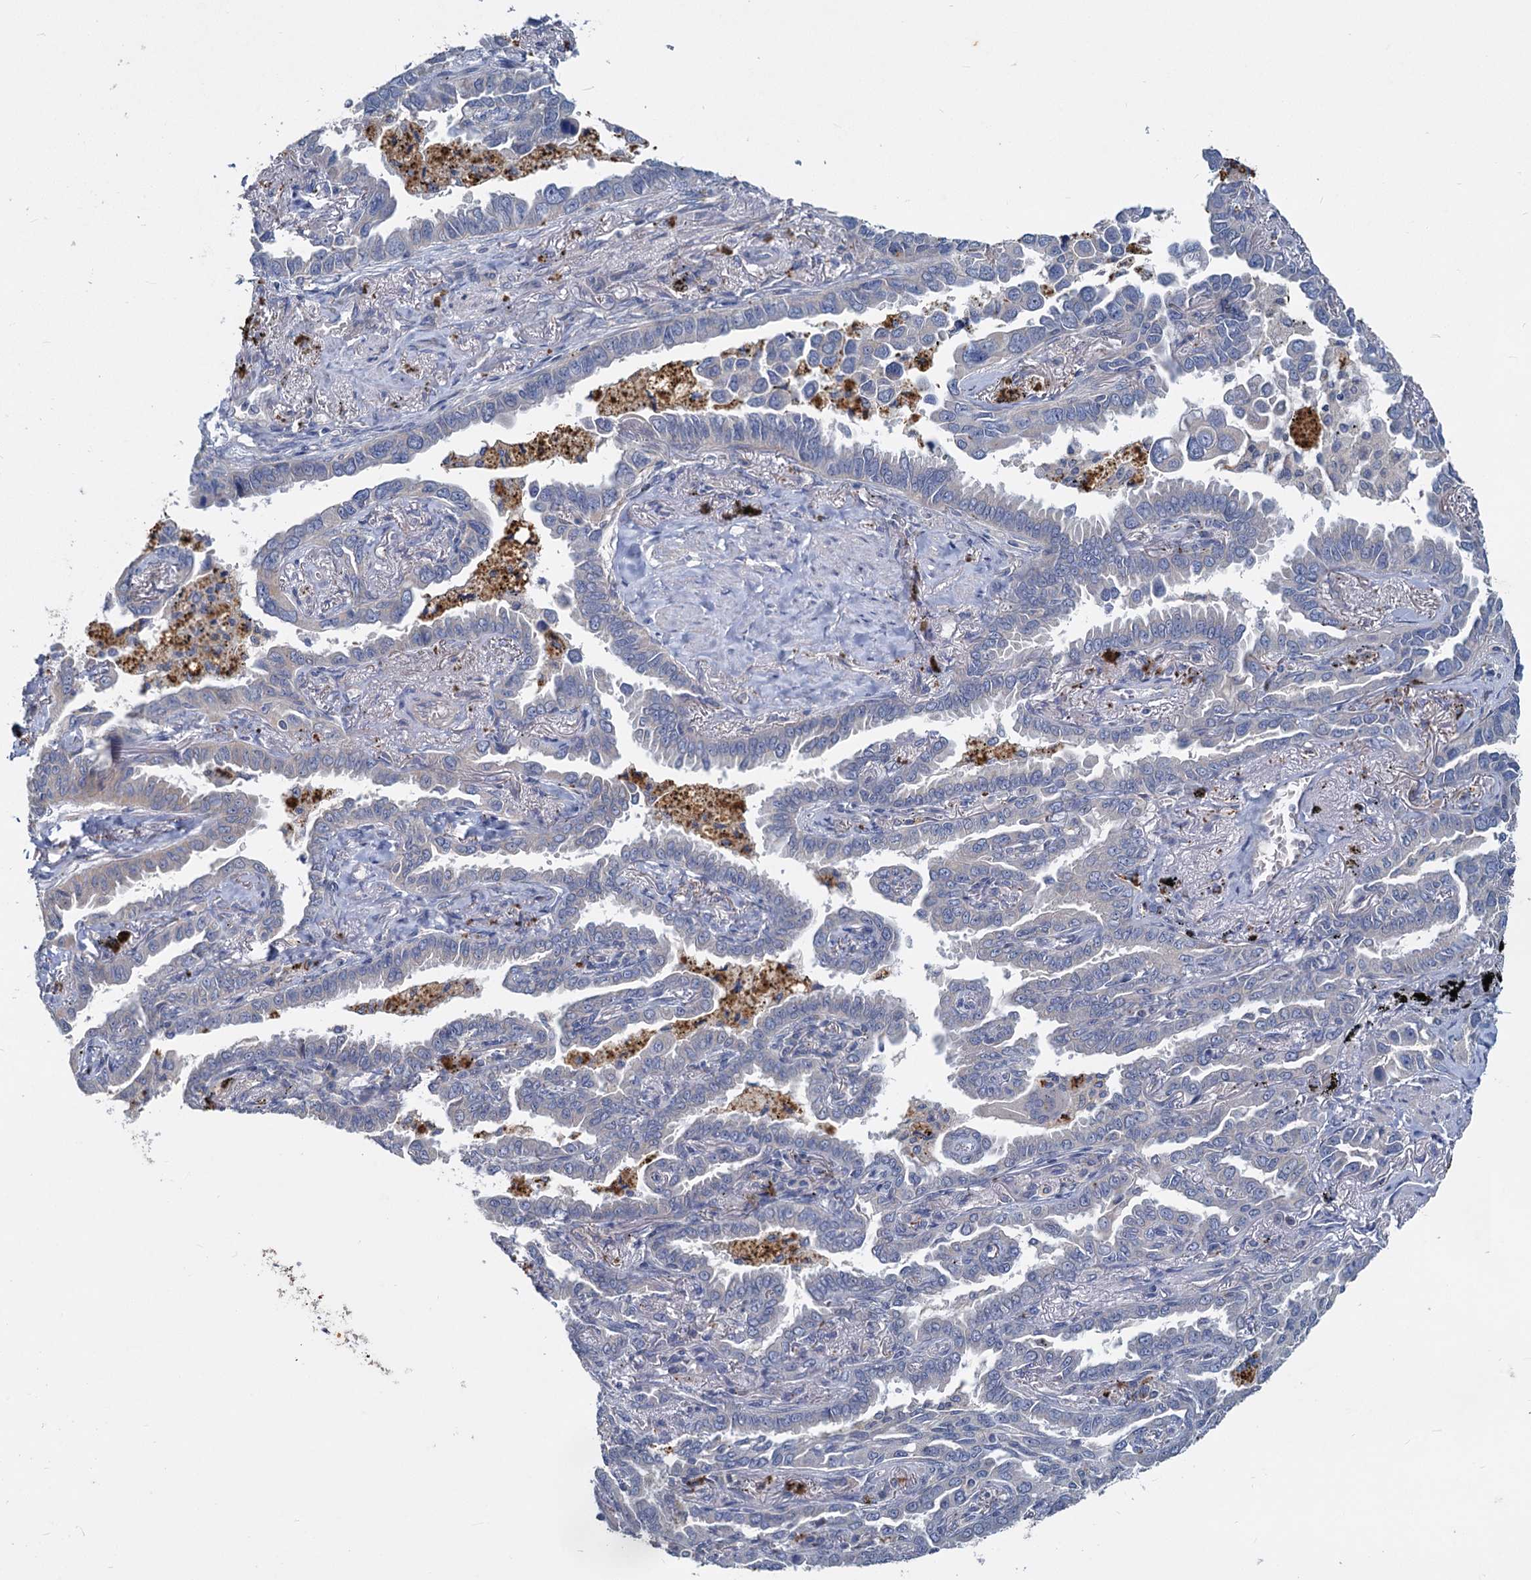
{"staining": {"intensity": "negative", "quantity": "none", "location": "none"}, "tissue": "lung cancer", "cell_type": "Tumor cells", "image_type": "cancer", "snomed": [{"axis": "morphology", "description": "Adenocarcinoma, NOS"}, {"axis": "topography", "description": "Lung"}], "caption": "Tumor cells show no significant positivity in adenocarcinoma (lung).", "gene": "SLC2A7", "patient": {"sex": "male", "age": 67}}